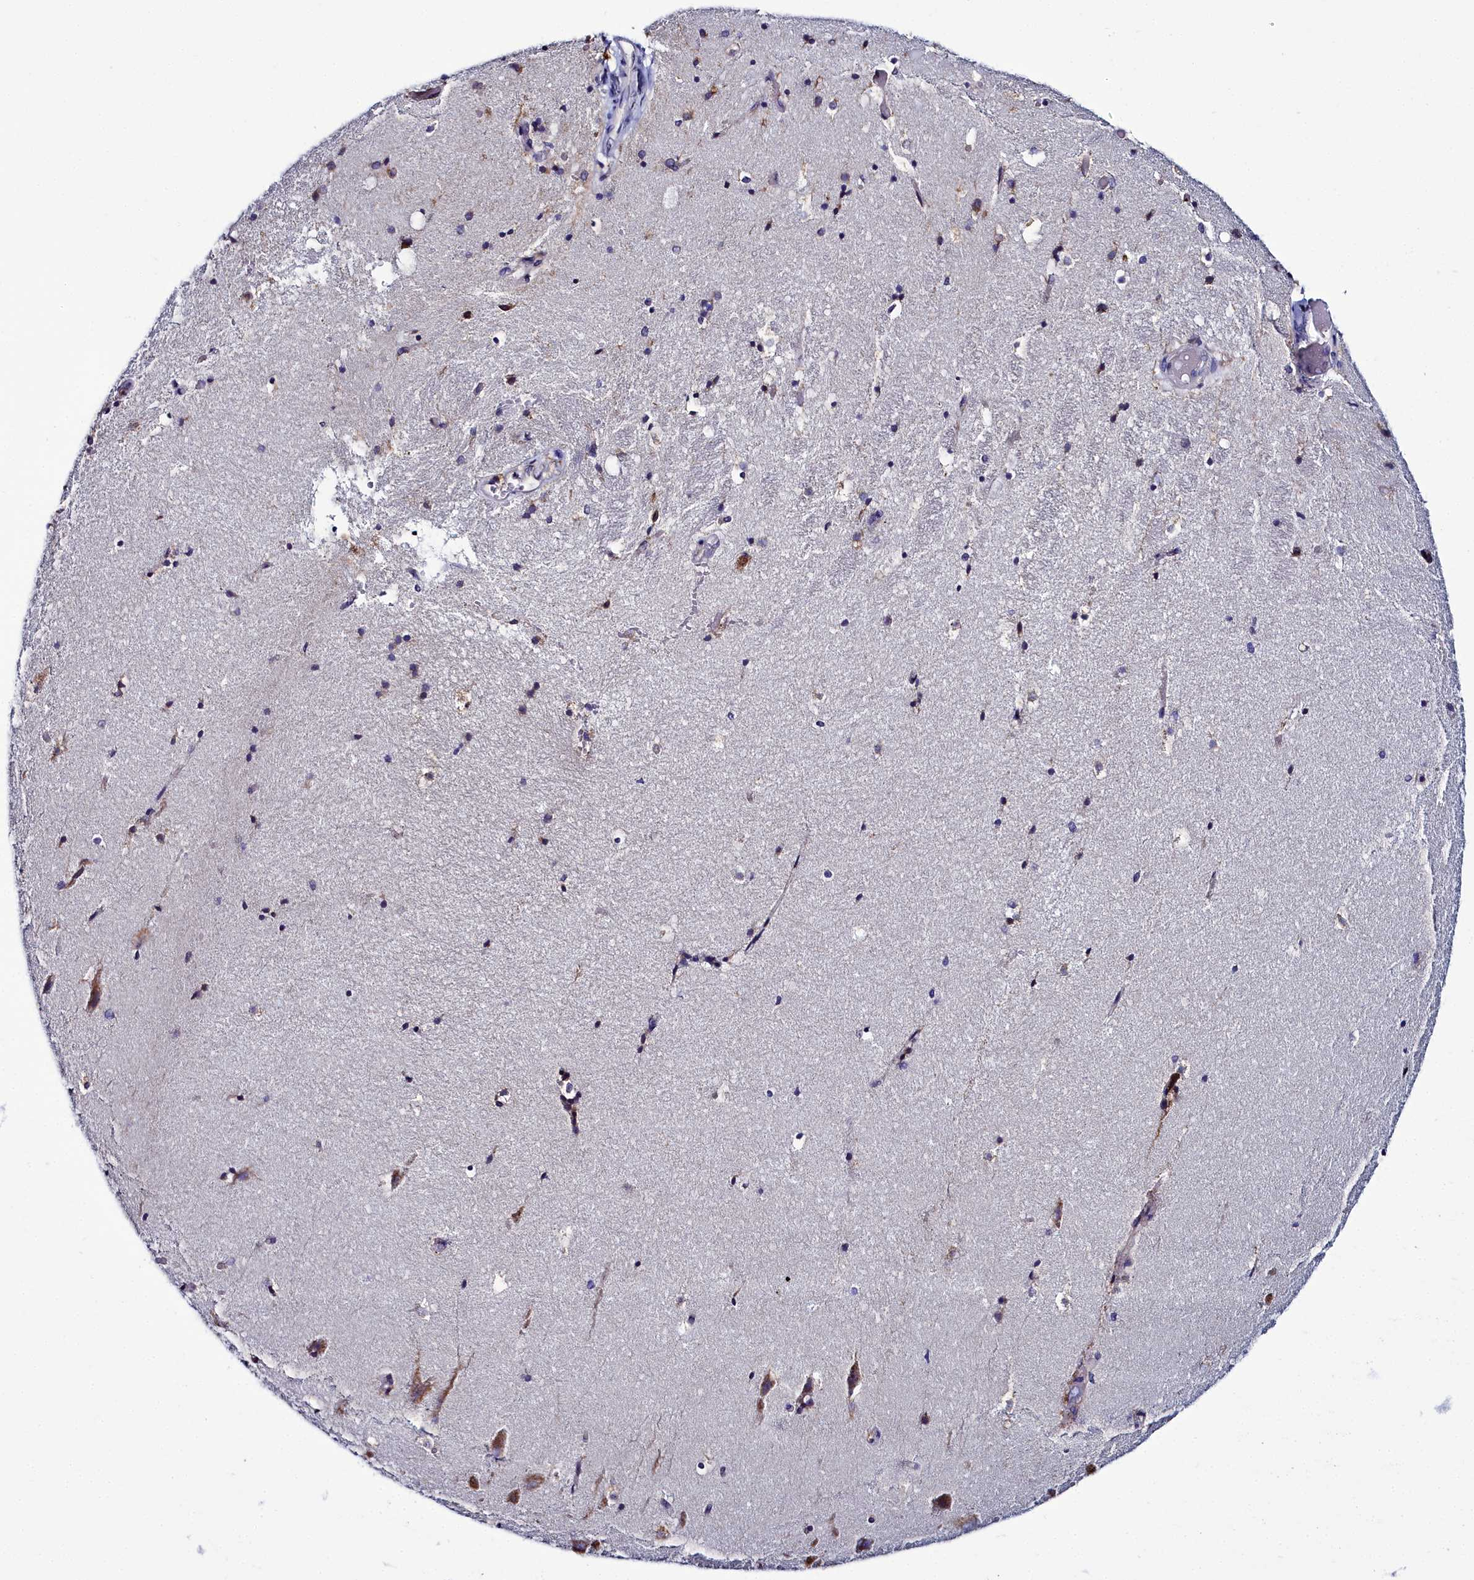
{"staining": {"intensity": "moderate", "quantity": "<25%", "location": "cytoplasmic/membranous"}, "tissue": "hippocampus", "cell_type": "Glial cells", "image_type": "normal", "snomed": [{"axis": "morphology", "description": "Normal tissue, NOS"}, {"axis": "topography", "description": "Hippocampus"}], "caption": "Glial cells demonstrate low levels of moderate cytoplasmic/membranous staining in approximately <25% of cells in benign human hippocampus. (DAB IHC, brown staining for protein, blue staining for nuclei).", "gene": "ELAPOR2", "patient": {"sex": "female", "age": 52}}